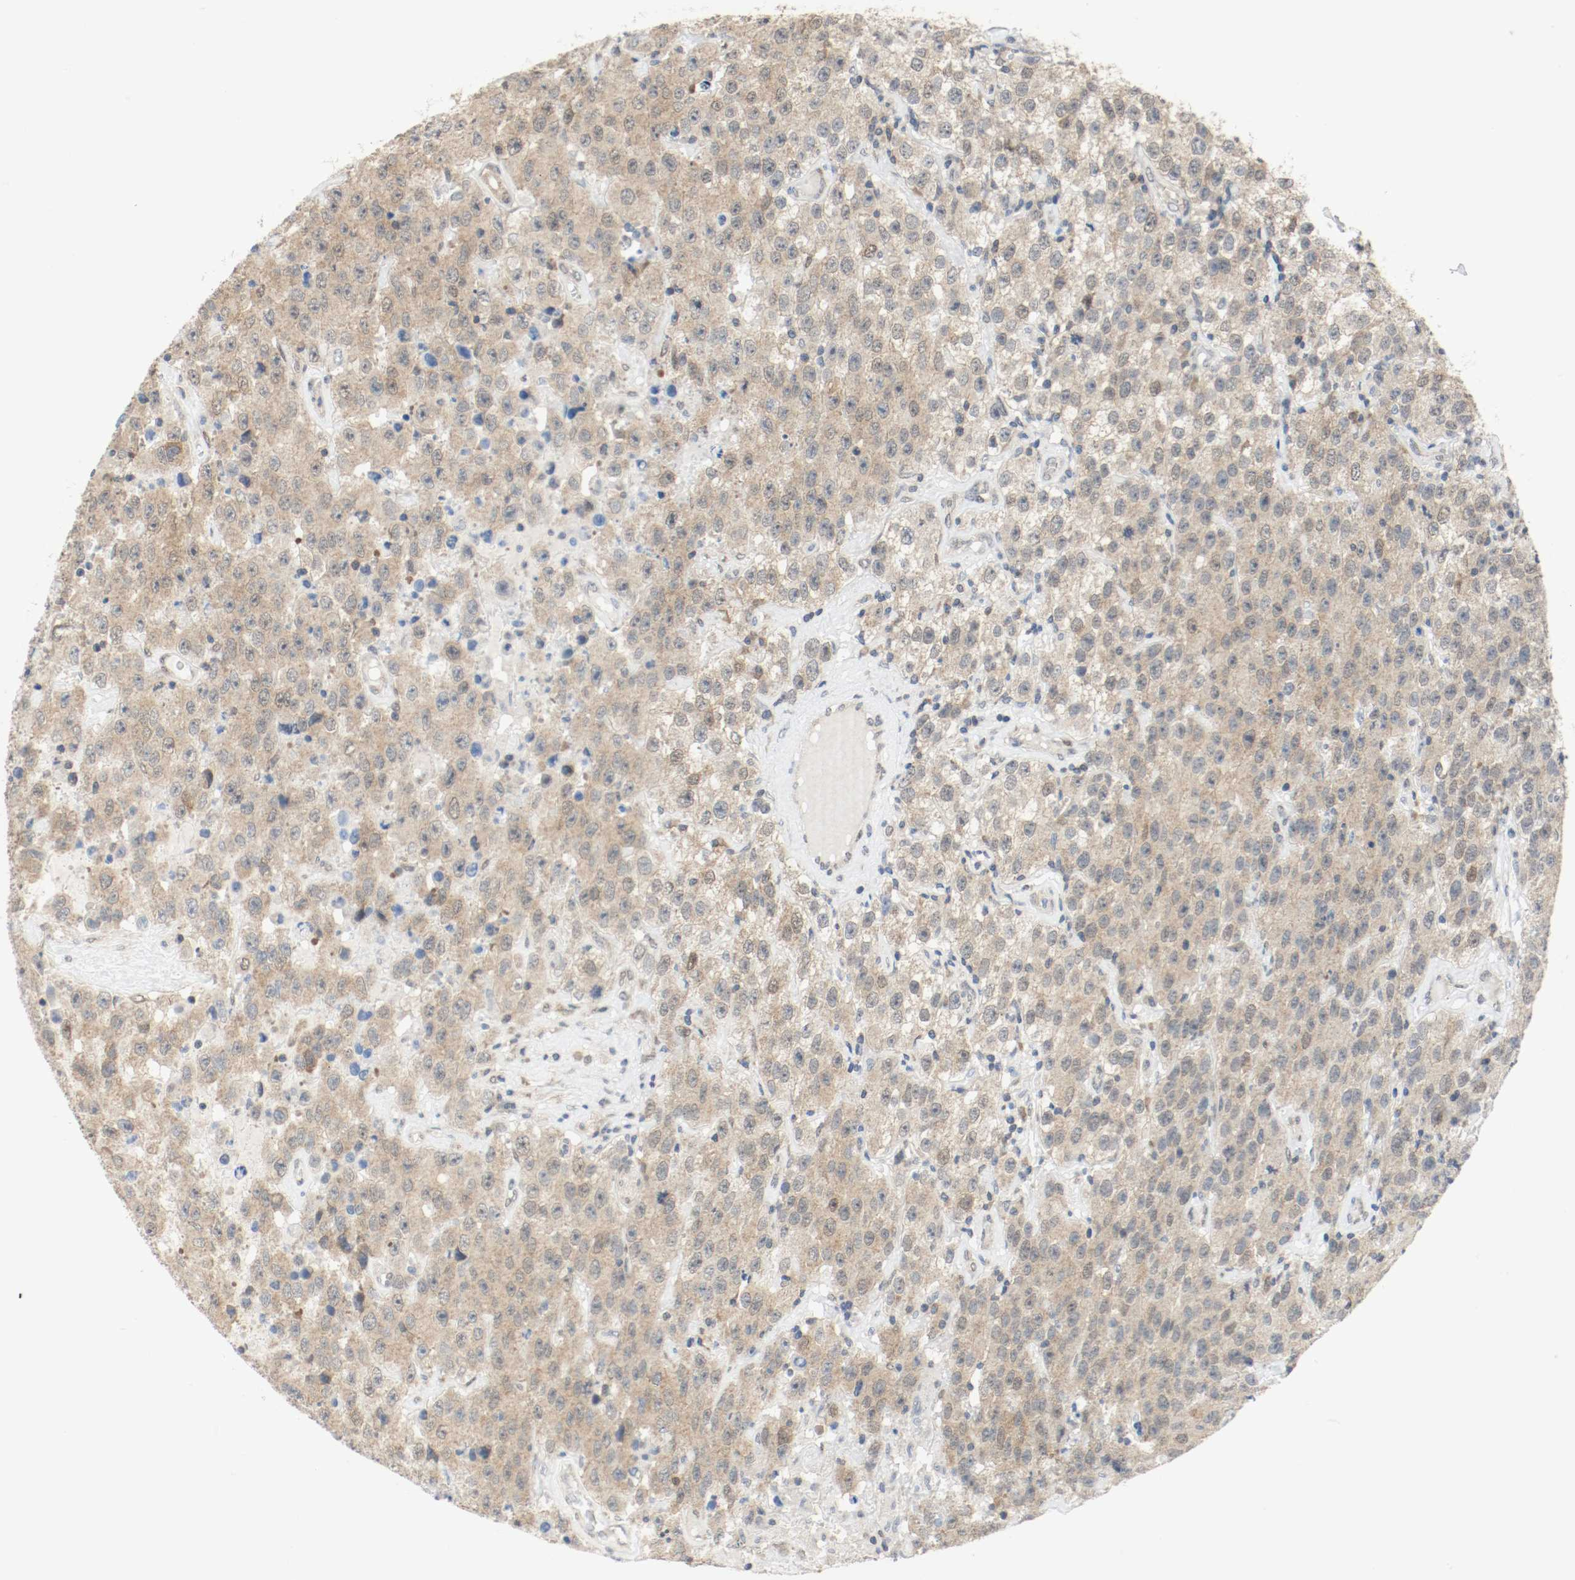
{"staining": {"intensity": "weak", "quantity": ">75%", "location": "cytoplasmic/membranous,nuclear"}, "tissue": "testis cancer", "cell_type": "Tumor cells", "image_type": "cancer", "snomed": [{"axis": "morphology", "description": "Seminoma, NOS"}, {"axis": "topography", "description": "Testis"}], "caption": "Tumor cells demonstrate weak cytoplasmic/membranous and nuclear staining in about >75% of cells in testis cancer (seminoma).", "gene": "PPME1", "patient": {"sex": "male", "age": 52}}